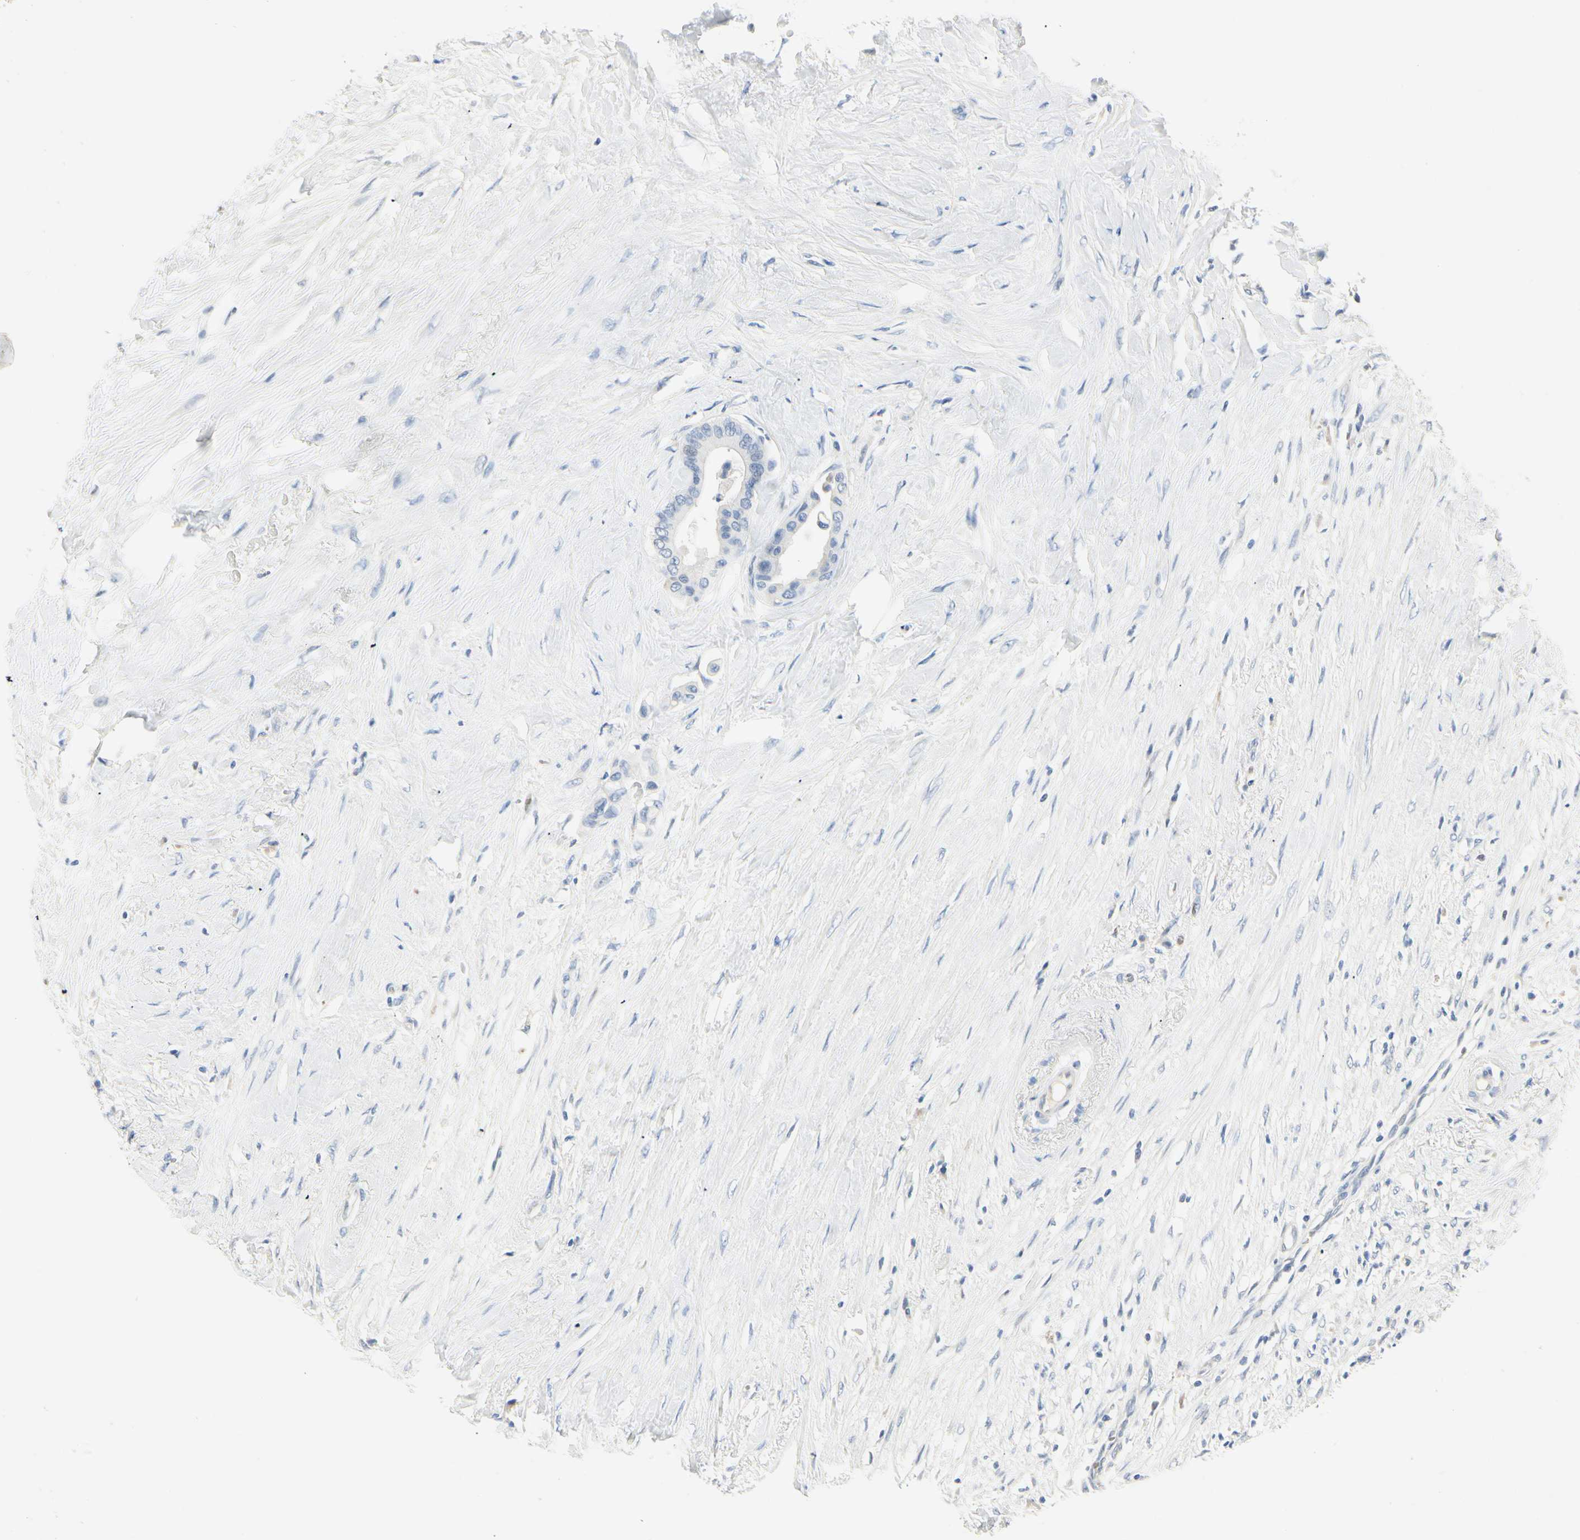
{"staining": {"intensity": "negative", "quantity": "none", "location": "none"}, "tissue": "colorectal cancer", "cell_type": "Tumor cells", "image_type": "cancer", "snomed": [{"axis": "morphology", "description": "Normal tissue, NOS"}, {"axis": "morphology", "description": "Adenocarcinoma, NOS"}, {"axis": "topography", "description": "Colon"}], "caption": "Immunohistochemistry of human colorectal cancer (adenocarcinoma) displays no expression in tumor cells.", "gene": "CA1", "patient": {"sex": "male", "age": 82}}